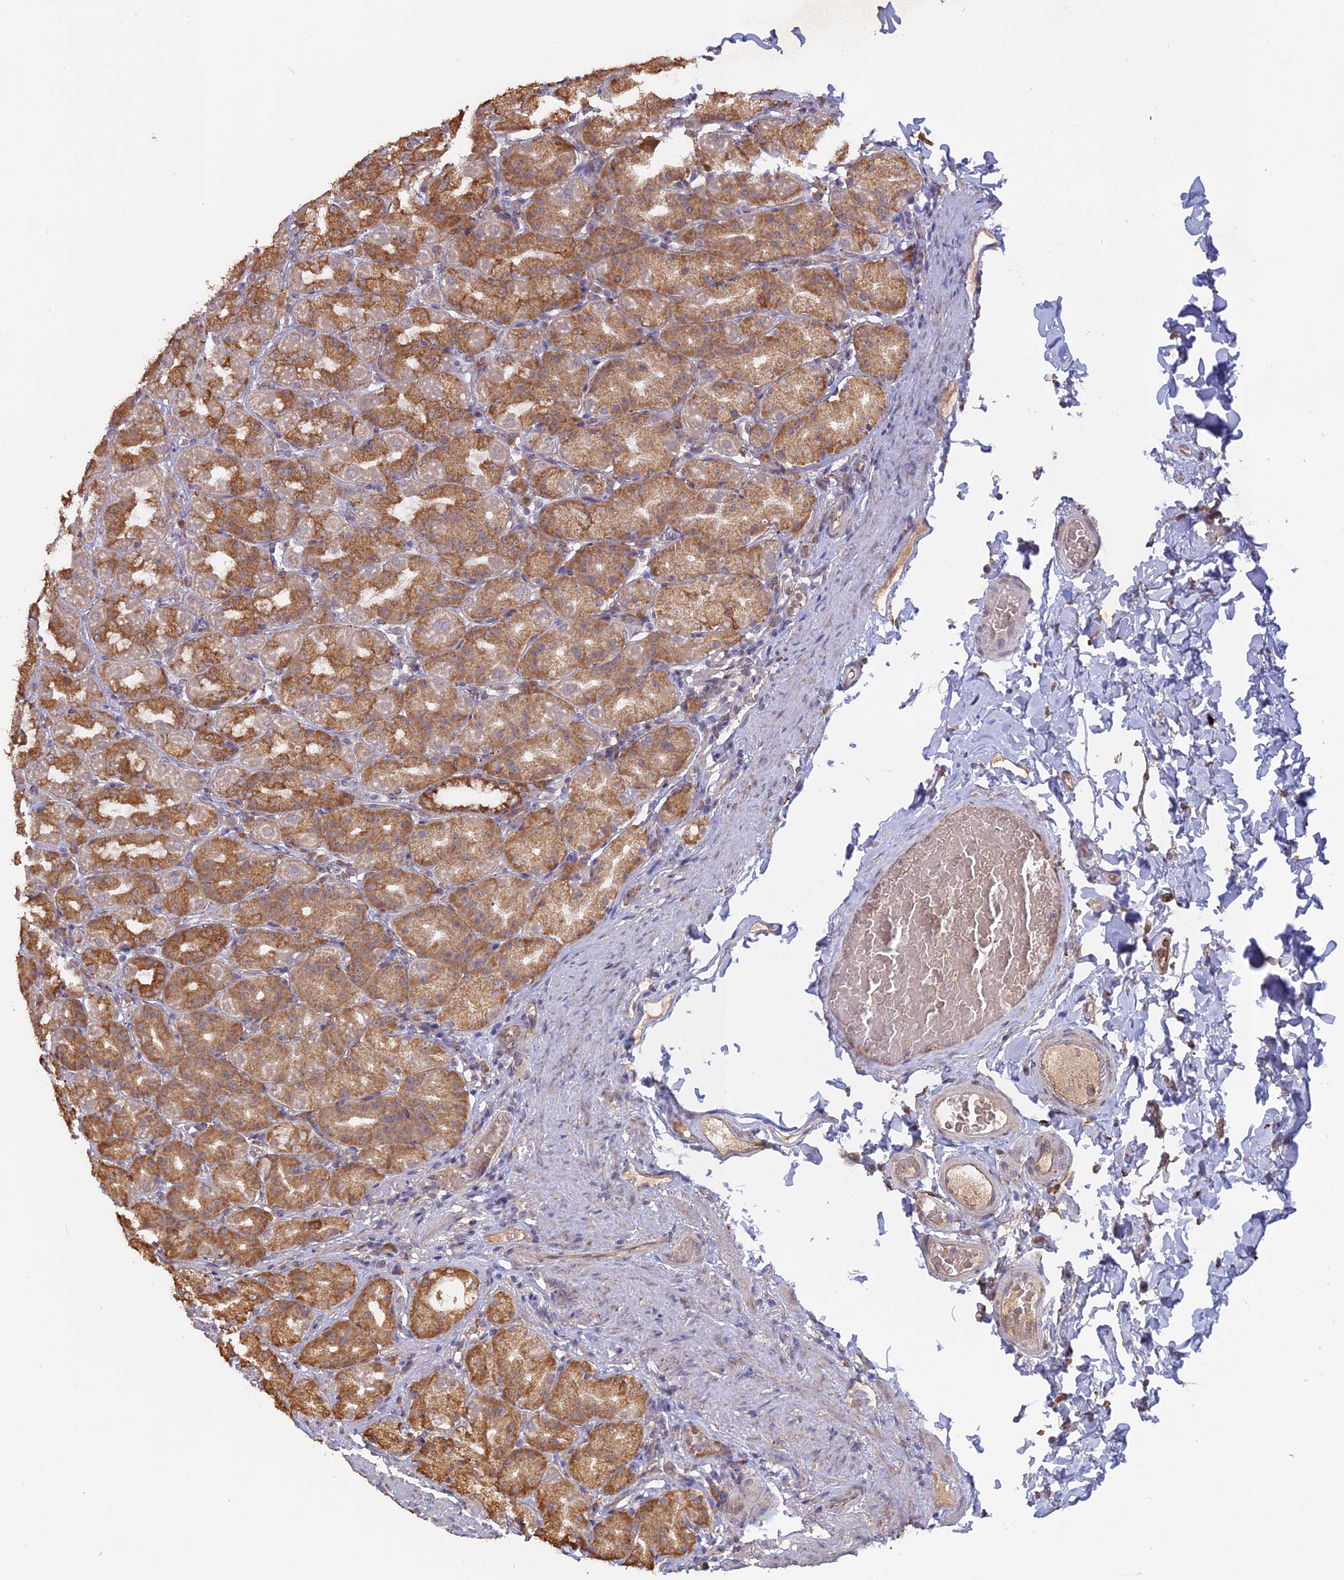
{"staining": {"intensity": "moderate", "quantity": ">75%", "location": "cytoplasmic/membranous"}, "tissue": "stomach", "cell_type": "Glandular cells", "image_type": "normal", "snomed": [{"axis": "morphology", "description": "Normal tissue, NOS"}, {"axis": "topography", "description": "Stomach, upper"}], "caption": "Moderate cytoplasmic/membranous positivity for a protein is identified in about >75% of glandular cells of benign stomach using IHC.", "gene": "PPIC", "patient": {"sex": "male", "age": 68}}